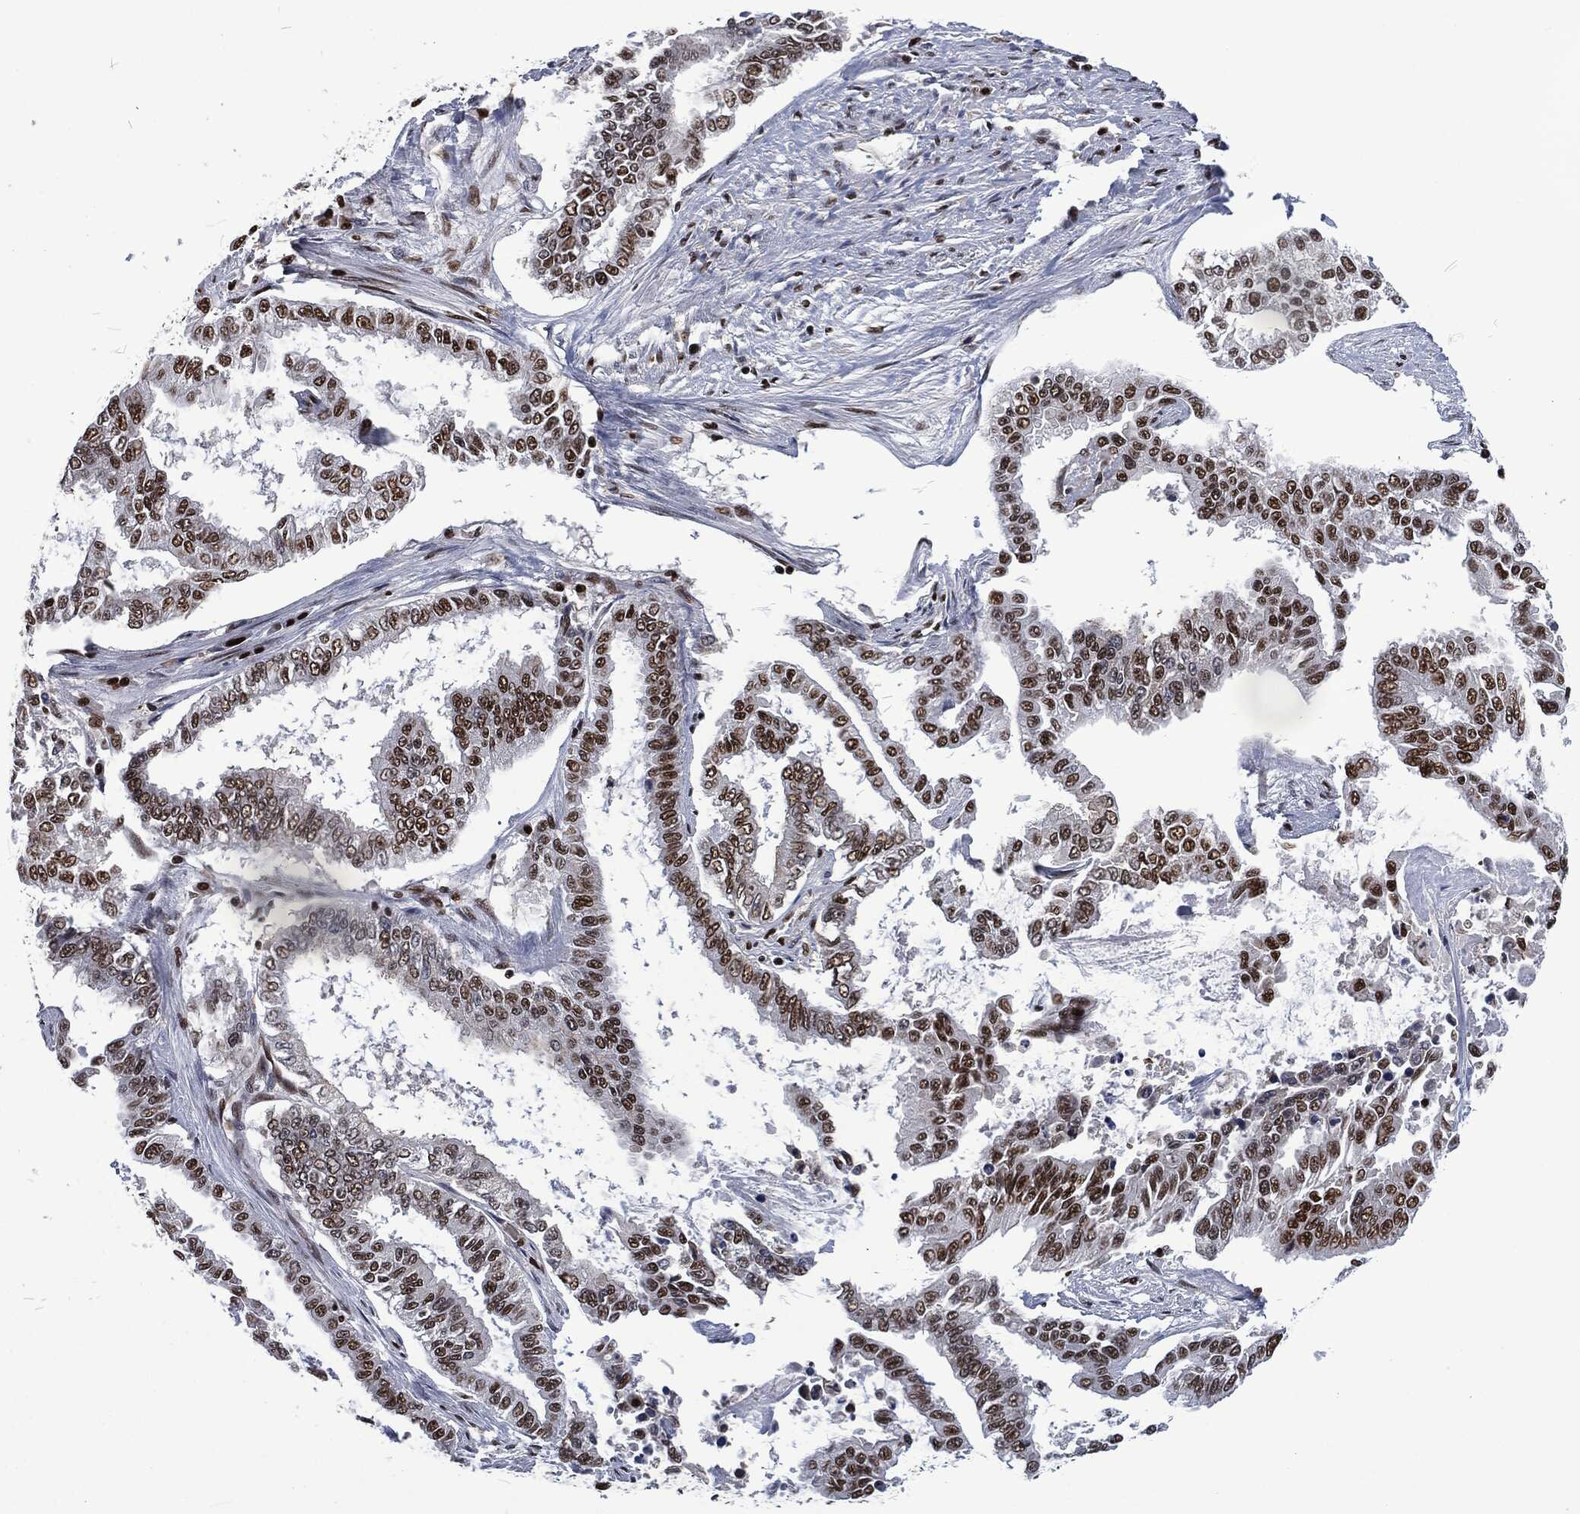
{"staining": {"intensity": "strong", "quantity": "25%-75%", "location": "nuclear"}, "tissue": "endometrial cancer", "cell_type": "Tumor cells", "image_type": "cancer", "snomed": [{"axis": "morphology", "description": "Adenocarcinoma, NOS"}, {"axis": "topography", "description": "Uterus"}], "caption": "An image of endometrial cancer stained for a protein reveals strong nuclear brown staining in tumor cells.", "gene": "DCPS", "patient": {"sex": "female", "age": 59}}